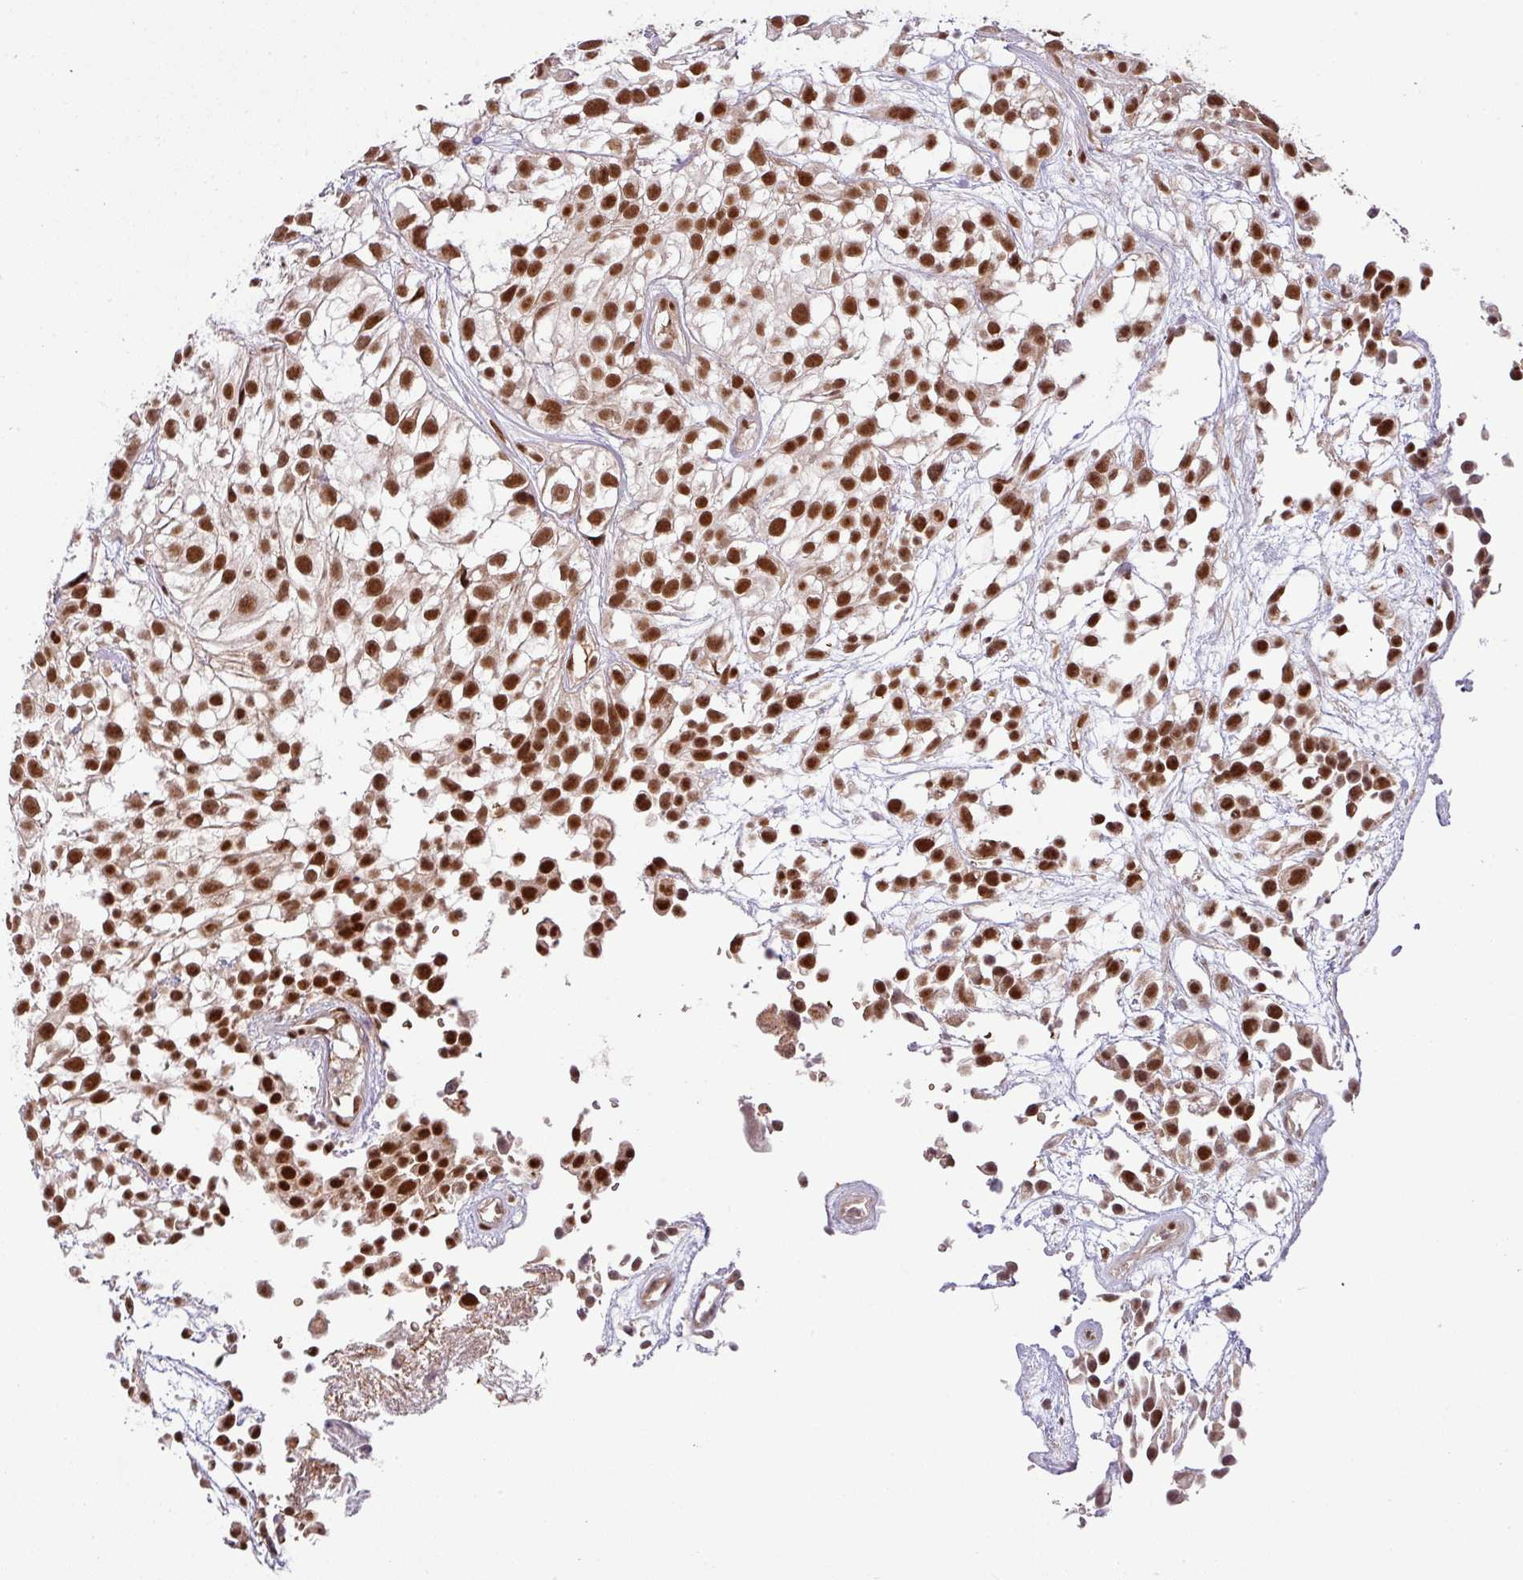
{"staining": {"intensity": "strong", "quantity": ">75%", "location": "nuclear"}, "tissue": "urothelial cancer", "cell_type": "Tumor cells", "image_type": "cancer", "snomed": [{"axis": "morphology", "description": "Urothelial carcinoma, High grade"}, {"axis": "topography", "description": "Urinary bladder"}], "caption": "Protein staining of urothelial cancer tissue reveals strong nuclear staining in approximately >75% of tumor cells. The staining is performed using DAB brown chromogen to label protein expression. The nuclei are counter-stained blue using hematoxylin.", "gene": "PHF23", "patient": {"sex": "male", "age": 56}}